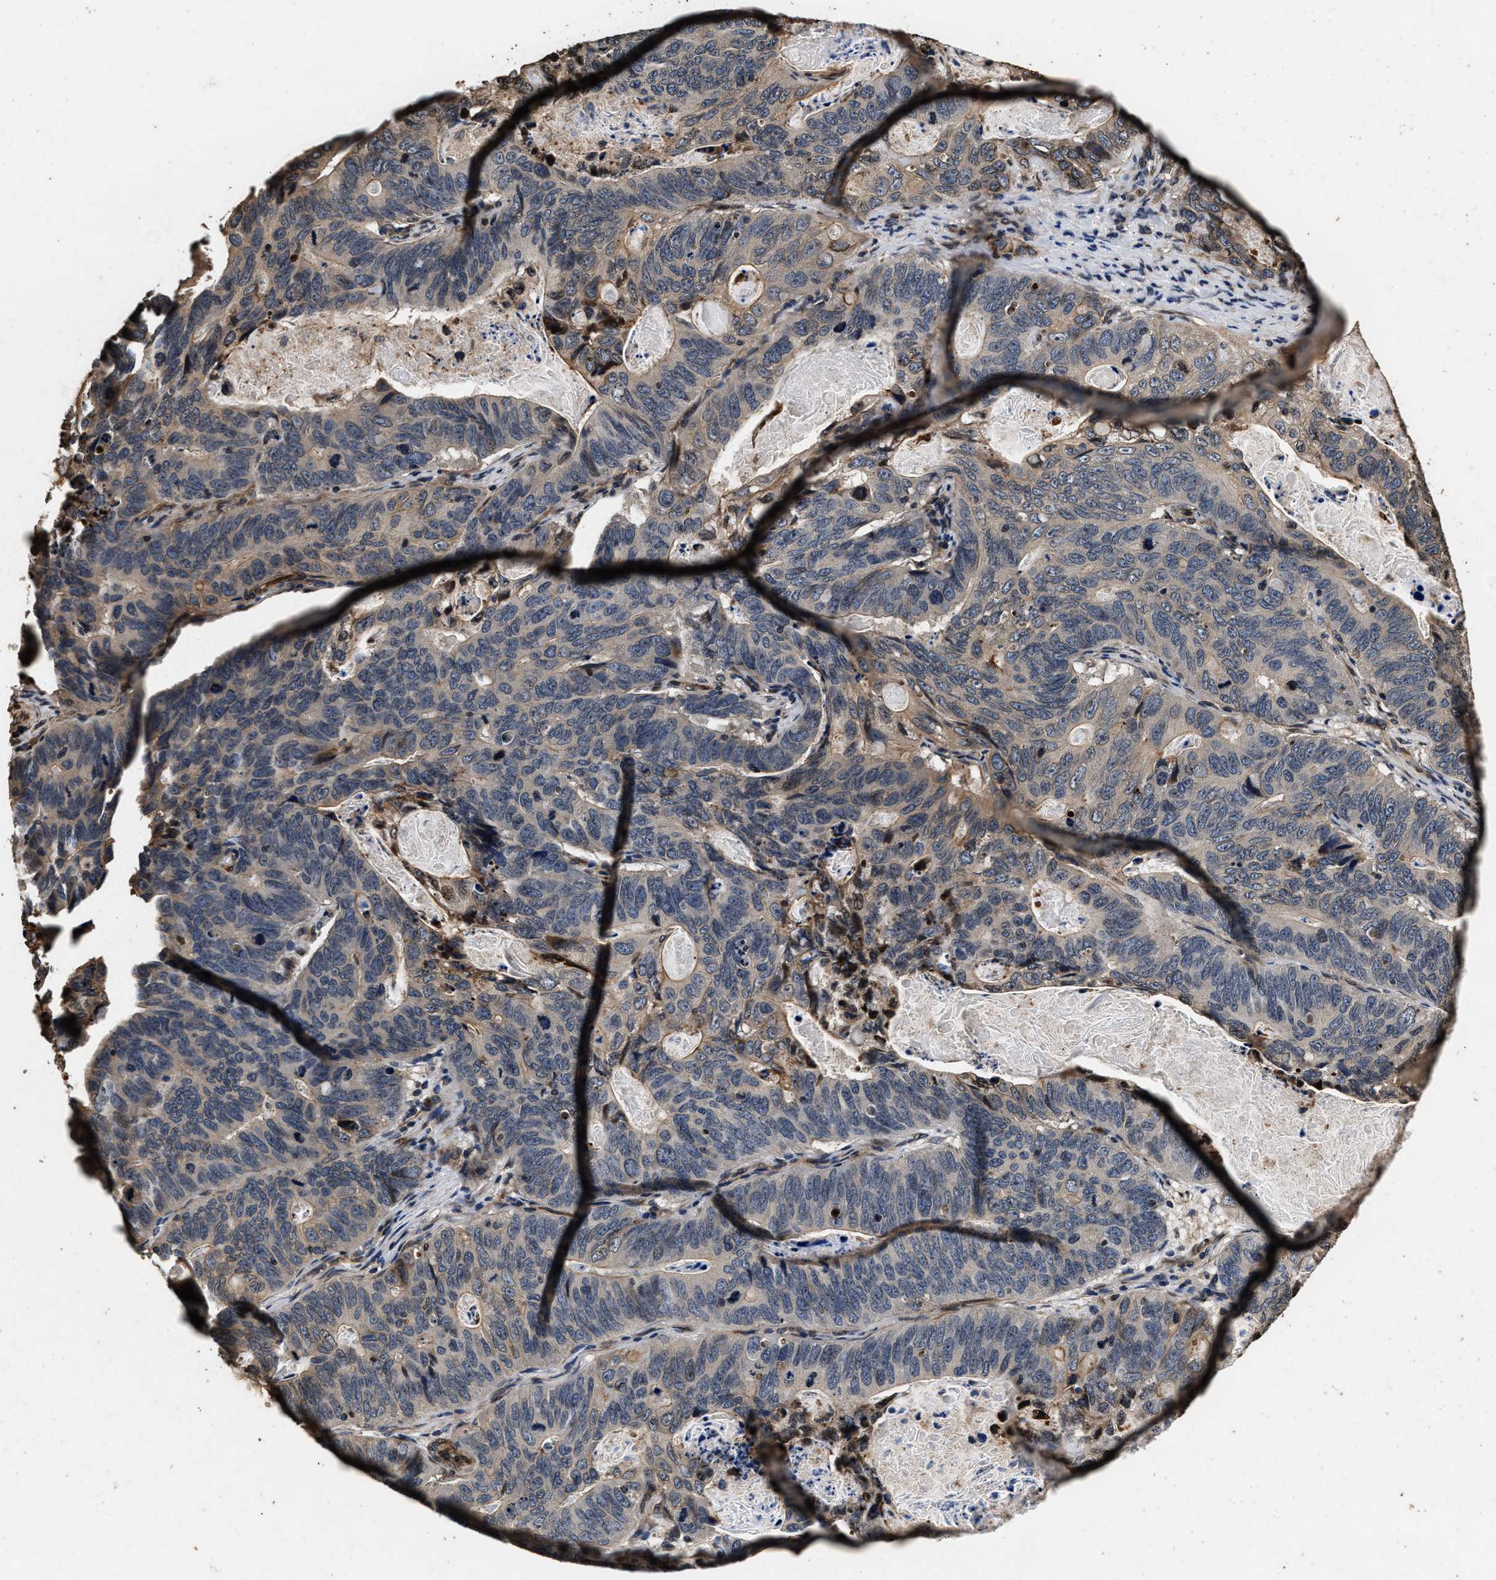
{"staining": {"intensity": "weak", "quantity": "25%-75%", "location": "cytoplasmic/membranous"}, "tissue": "stomach cancer", "cell_type": "Tumor cells", "image_type": "cancer", "snomed": [{"axis": "morphology", "description": "Normal tissue, NOS"}, {"axis": "morphology", "description": "Adenocarcinoma, NOS"}, {"axis": "topography", "description": "Stomach"}], "caption": "Immunohistochemistry (IHC) photomicrograph of neoplastic tissue: stomach cancer (adenocarcinoma) stained using IHC displays low levels of weak protein expression localized specifically in the cytoplasmic/membranous of tumor cells, appearing as a cytoplasmic/membranous brown color.", "gene": "ACCS", "patient": {"sex": "female", "age": 89}}